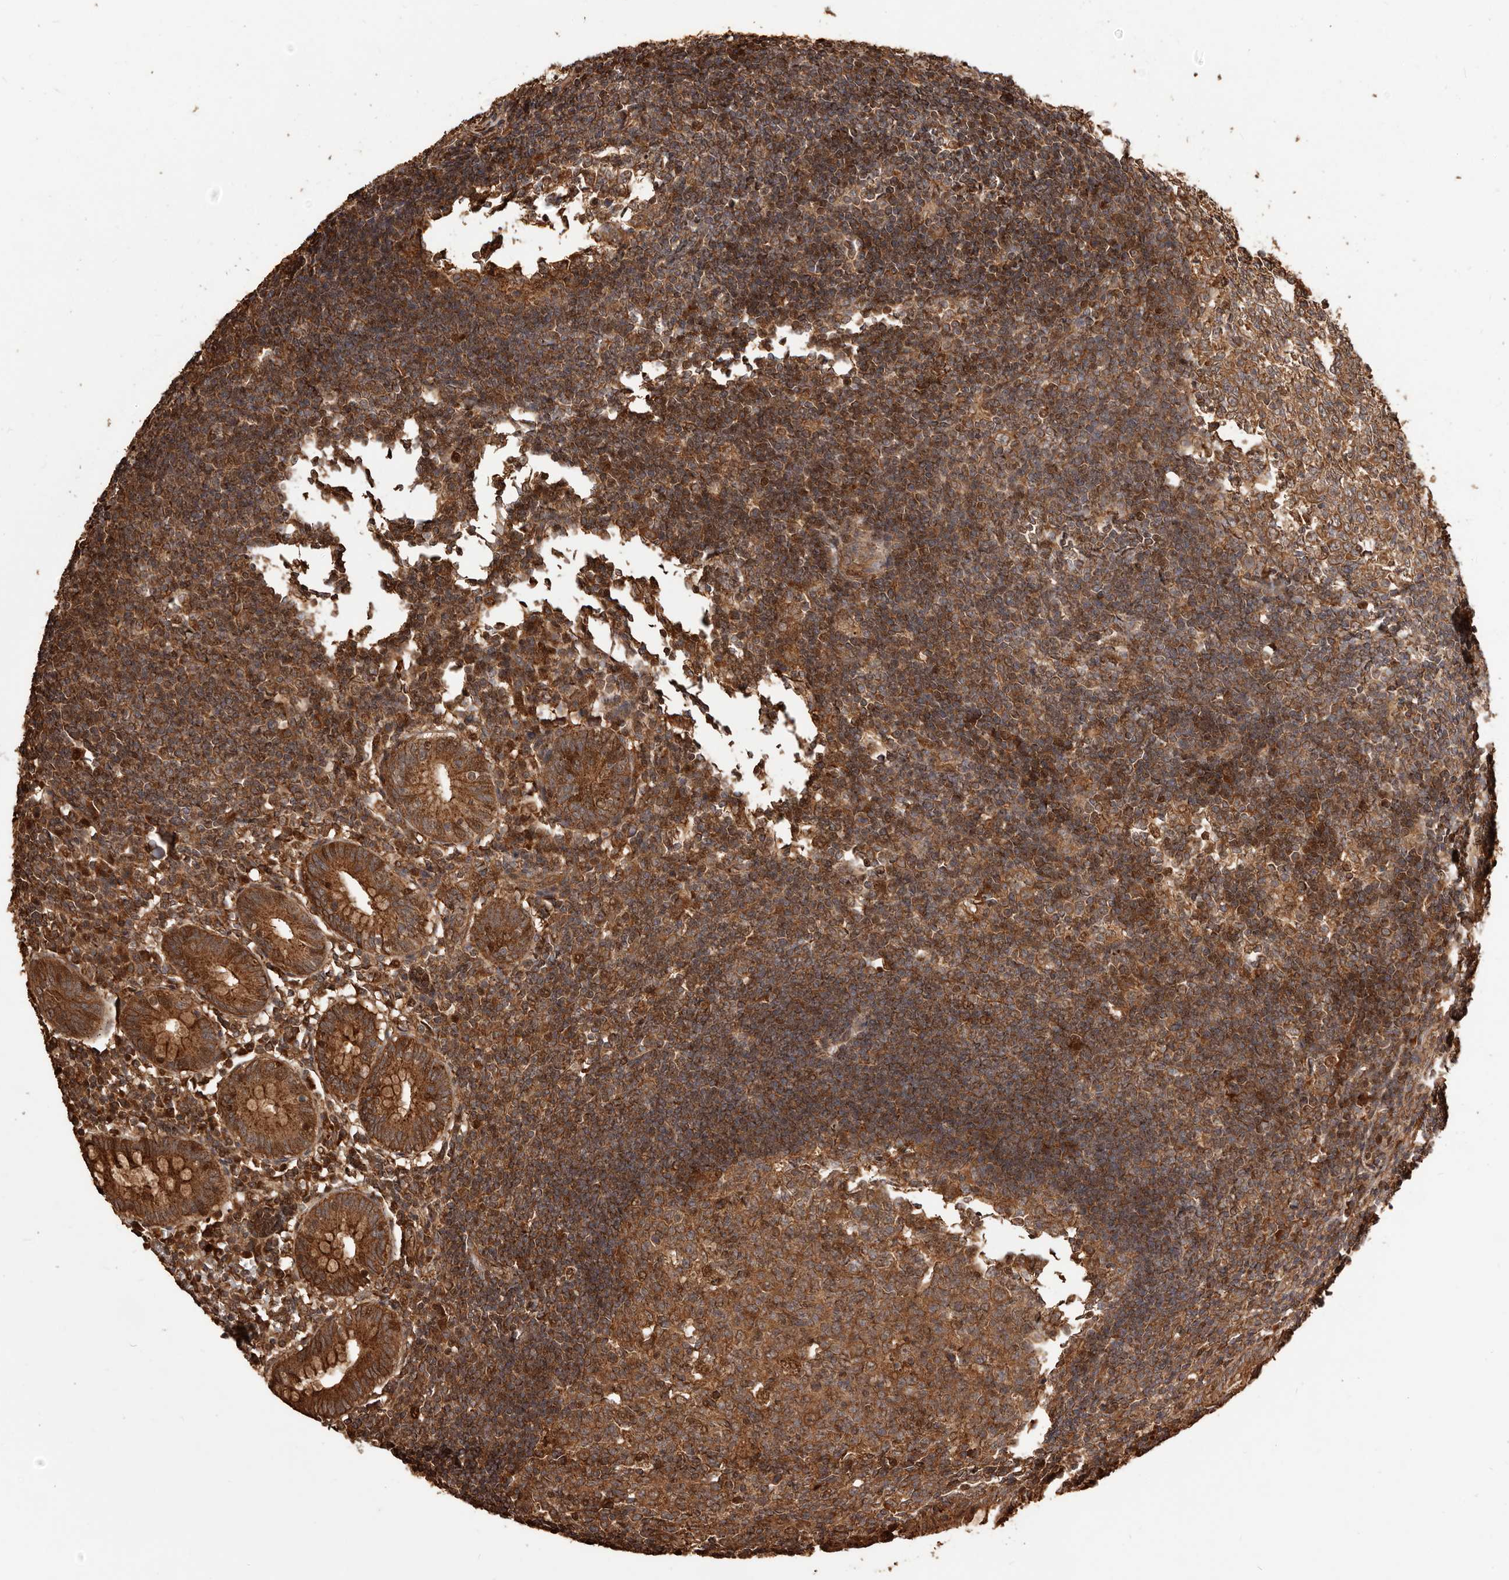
{"staining": {"intensity": "strong", "quantity": ">75%", "location": "cytoplasmic/membranous"}, "tissue": "appendix", "cell_type": "Glandular cells", "image_type": "normal", "snomed": [{"axis": "morphology", "description": "Normal tissue, NOS"}, {"axis": "topography", "description": "Appendix"}], "caption": "Appendix stained with a brown dye displays strong cytoplasmic/membranous positive expression in about >75% of glandular cells.", "gene": "MTO1", "patient": {"sex": "female", "age": 54}}